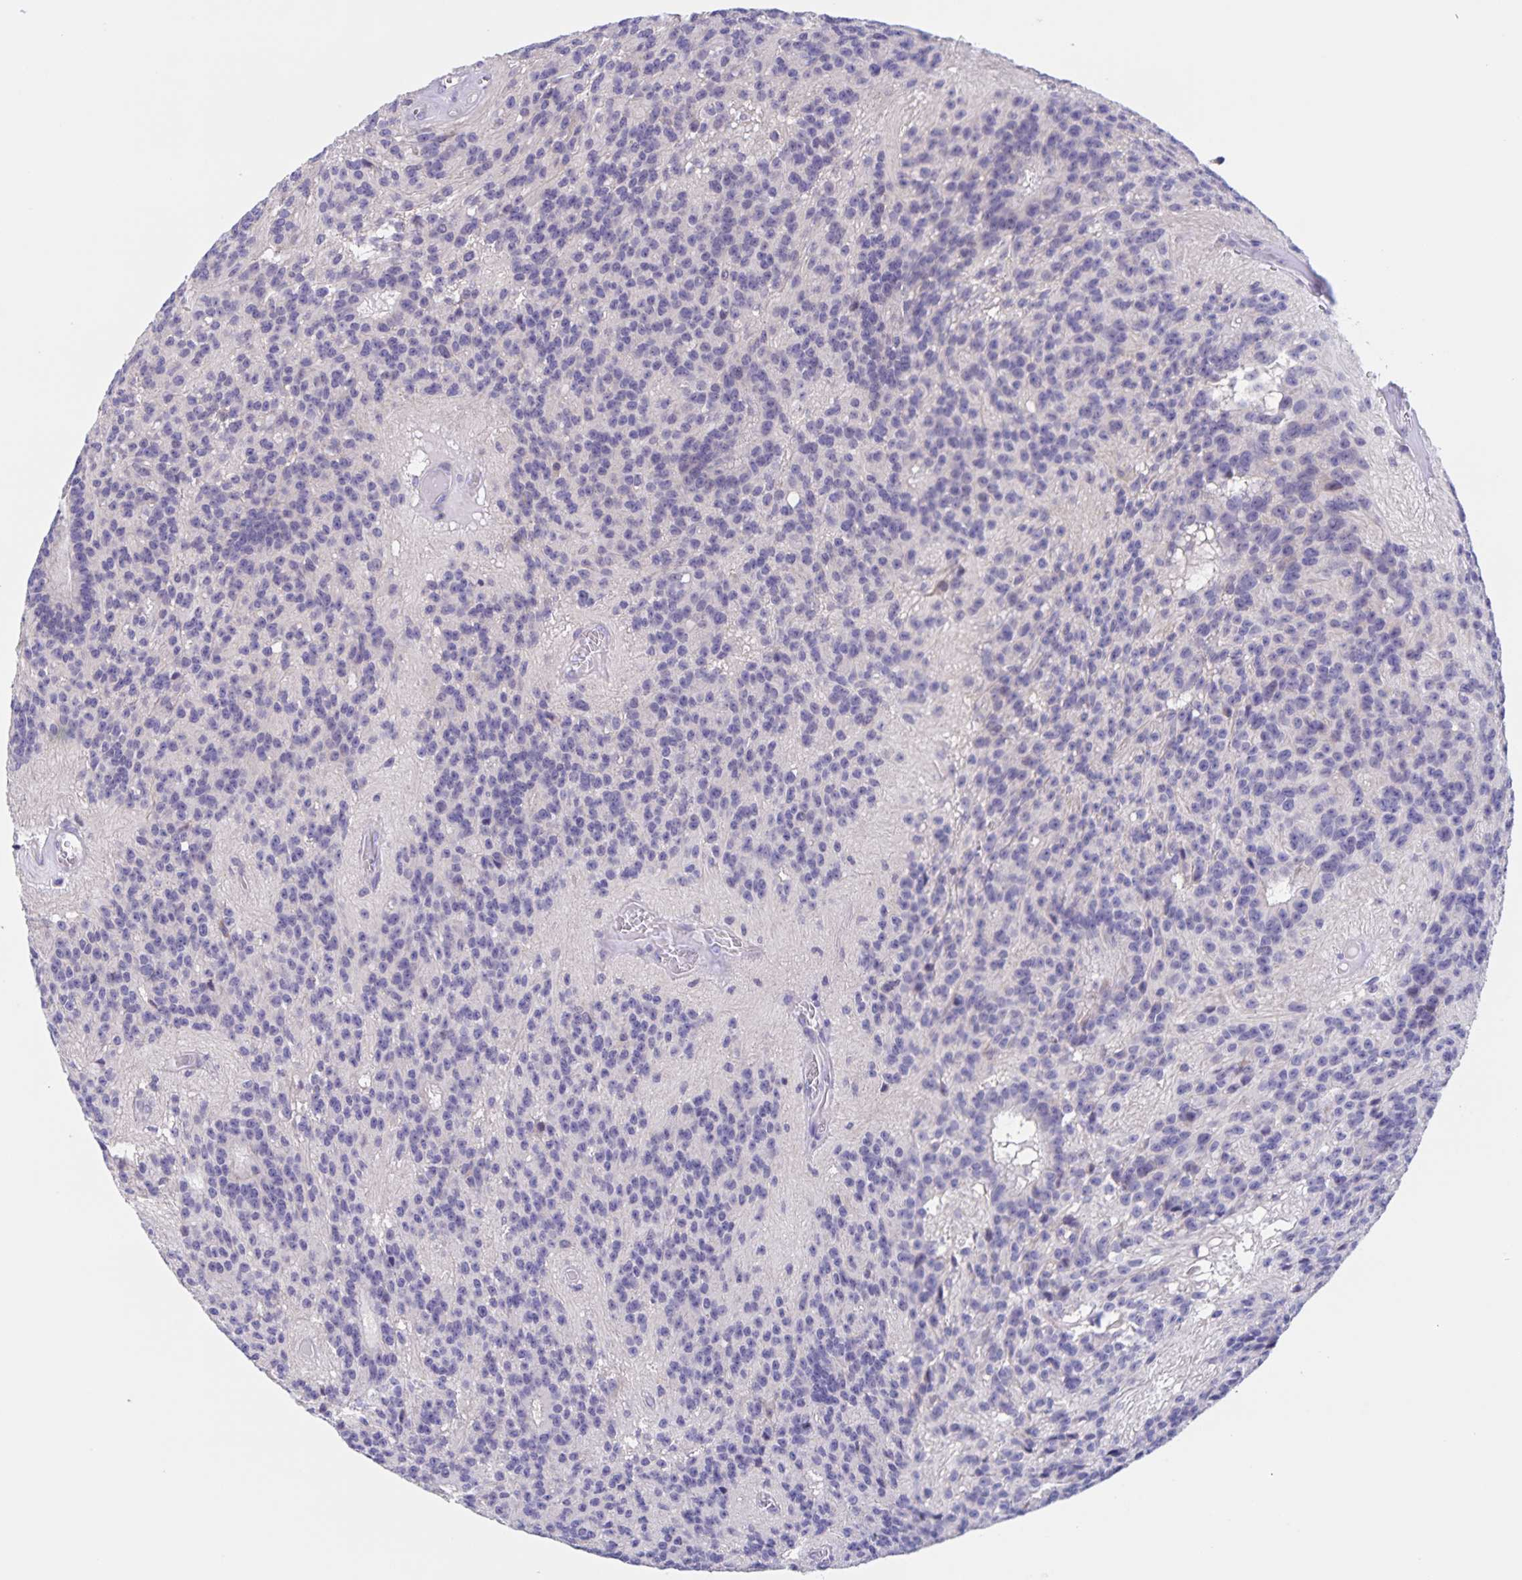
{"staining": {"intensity": "negative", "quantity": "none", "location": "none"}, "tissue": "glioma", "cell_type": "Tumor cells", "image_type": "cancer", "snomed": [{"axis": "morphology", "description": "Glioma, malignant, Low grade"}, {"axis": "topography", "description": "Brain"}], "caption": "This micrograph is of malignant glioma (low-grade) stained with immunohistochemistry (IHC) to label a protein in brown with the nuclei are counter-stained blue. There is no staining in tumor cells.", "gene": "DMGDH", "patient": {"sex": "male", "age": 31}}